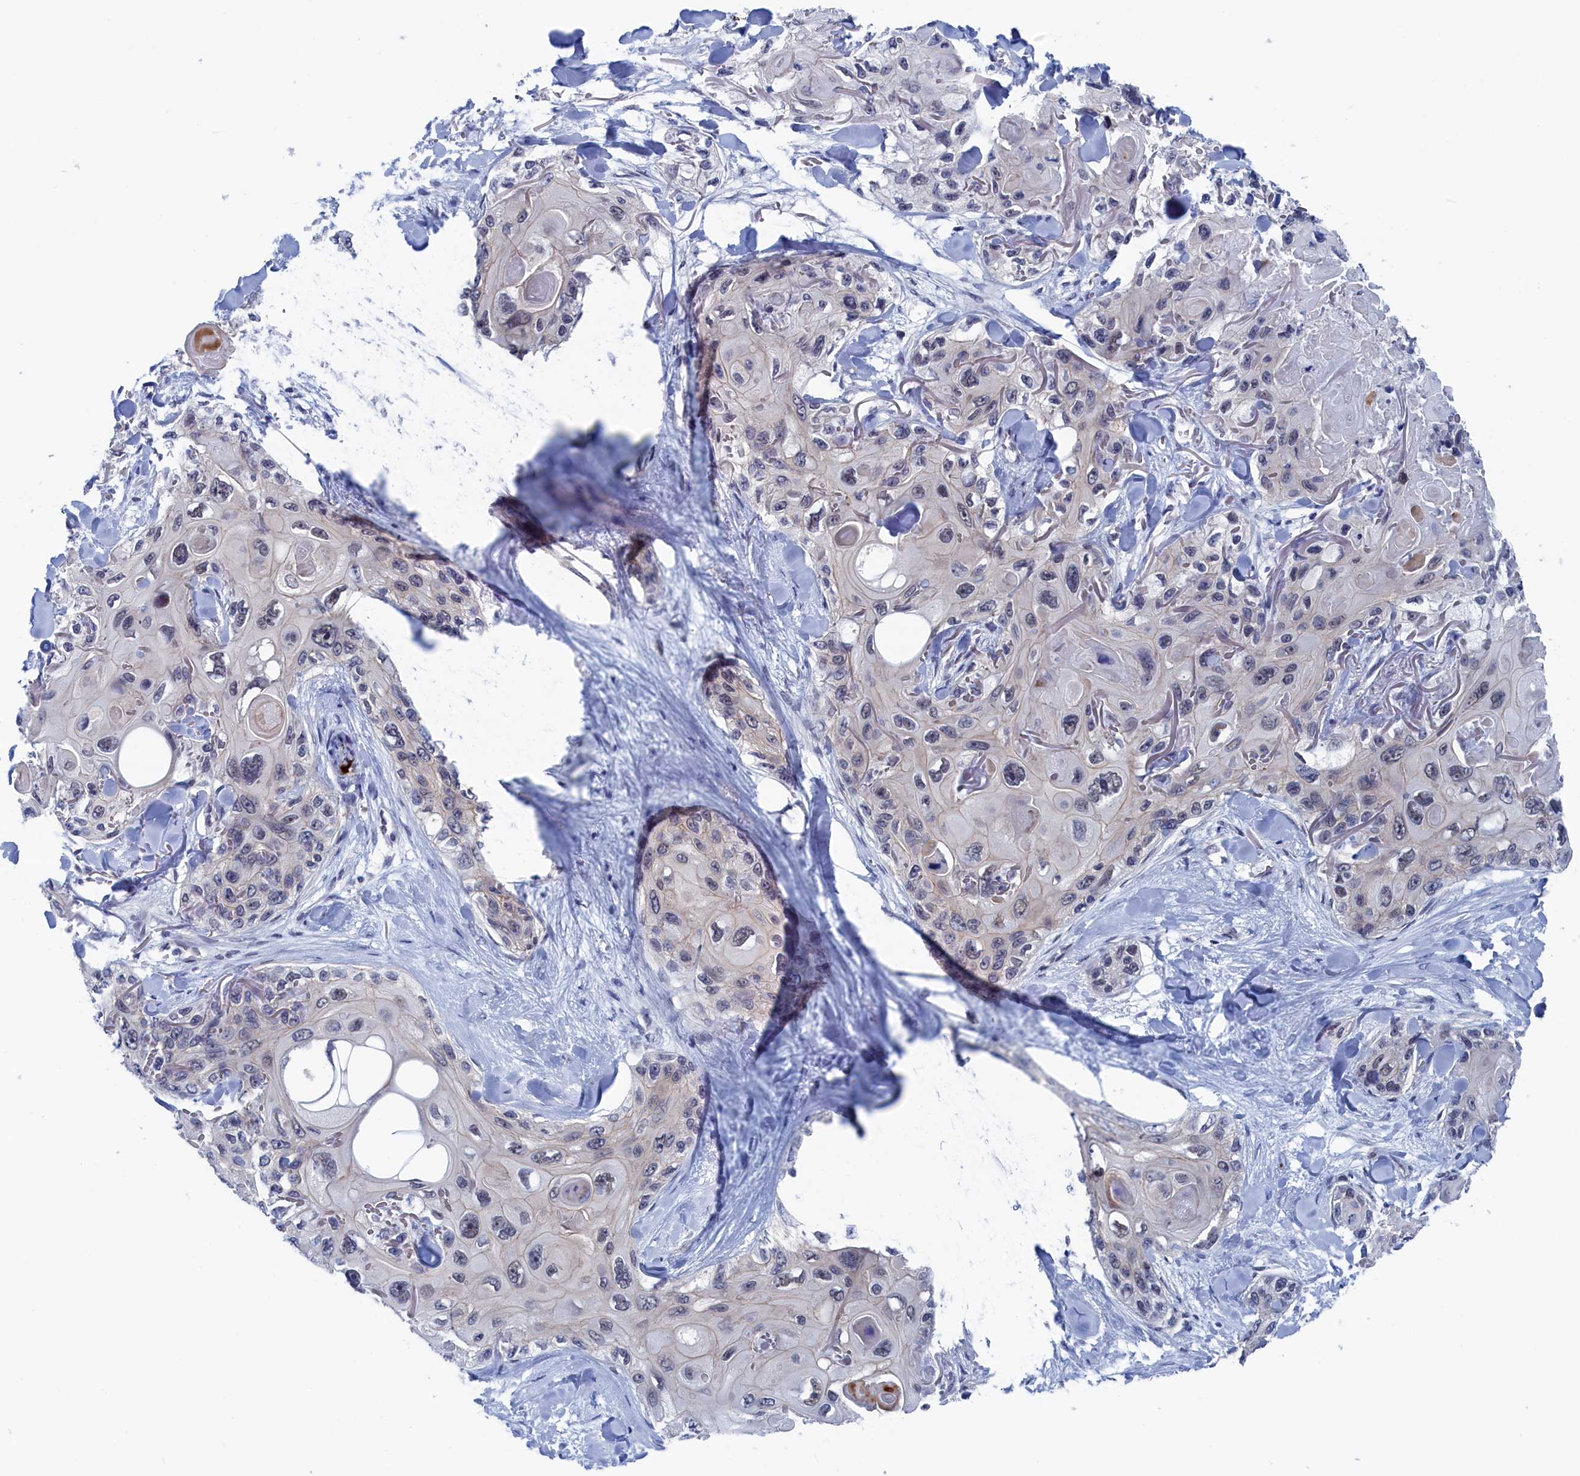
{"staining": {"intensity": "negative", "quantity": "none", "location": "none"}, "tissue": "skin cancer", "cell_type": "Tumor cells", "image_type": "cancer", "snomed": [{"axis": "morphology", "description": "Normal tissue, NOS"}, {"axis": "morphology", "description": "Squamous cell carcinoma, NOS"}, {"axis": "topography", "description": "Skin"}], "caption": "The histopathology image displays no staining of tumor cells in skin squamous cell carcinoma. (DAB immunohistochemistry, high magnification).", "gene": "MARCHF3", "patient": {"sex": "male", "age": 72}}